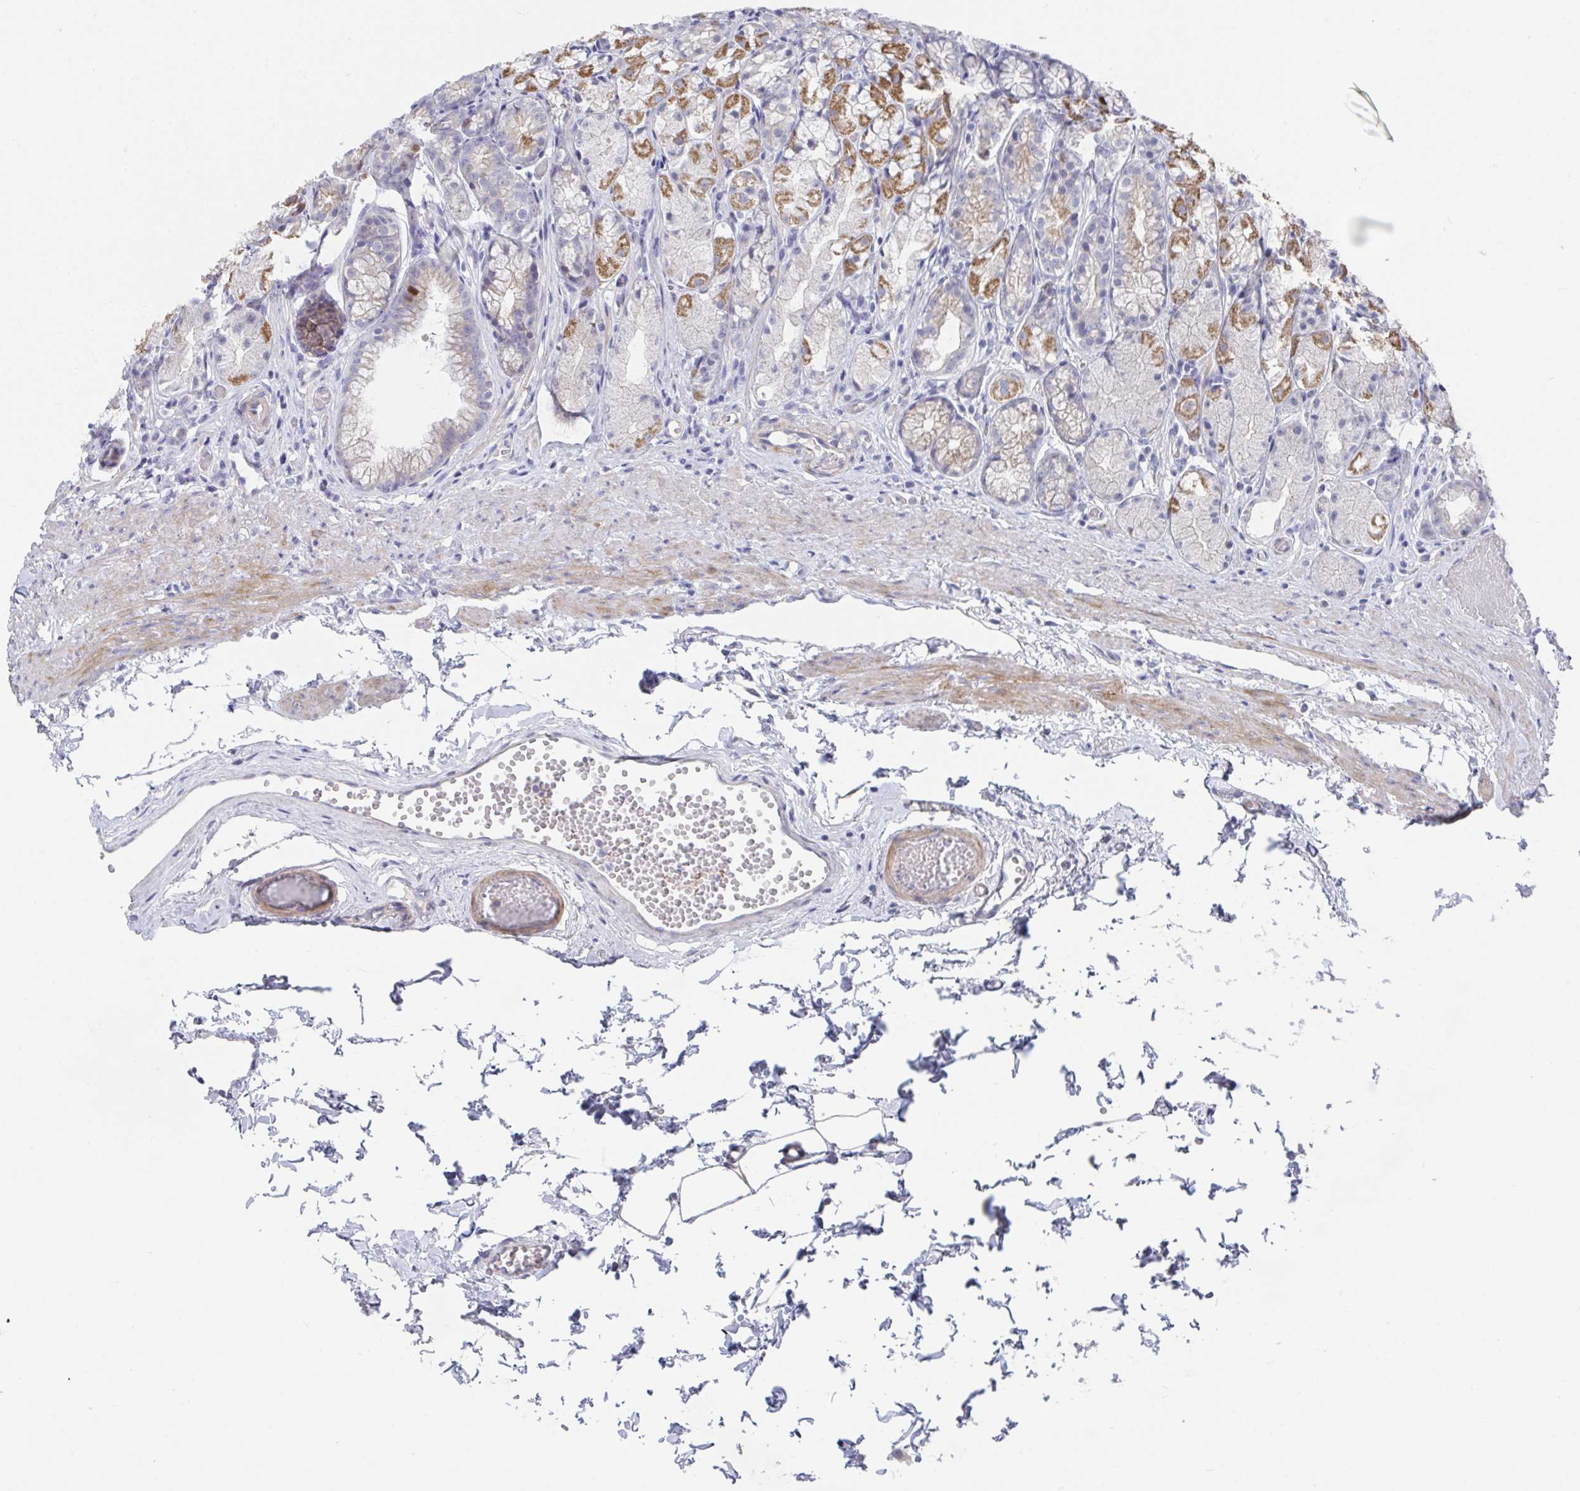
{"staining": {"intensity": "moderate", "quantity": "<25%", "location": "cytoplasmic/membranous"}, "tissue": "stomach", "cell_type": "Glandular cells", "image_type": "normal", "snomed": [{"axis": "morphology", "description": "Normal tissue, NOS"}, {"axis": "topography", "description": "Stomach"}], "caption": "Protein expression by immunohistochemistry (IHC) demonstrates moderate cytoplasmic/membranous staining in approximately <25% of glandular cells in unremarkable stomach.", "gene": "ATP5F1C", "patient": {"sex": "male", "age": 70}}